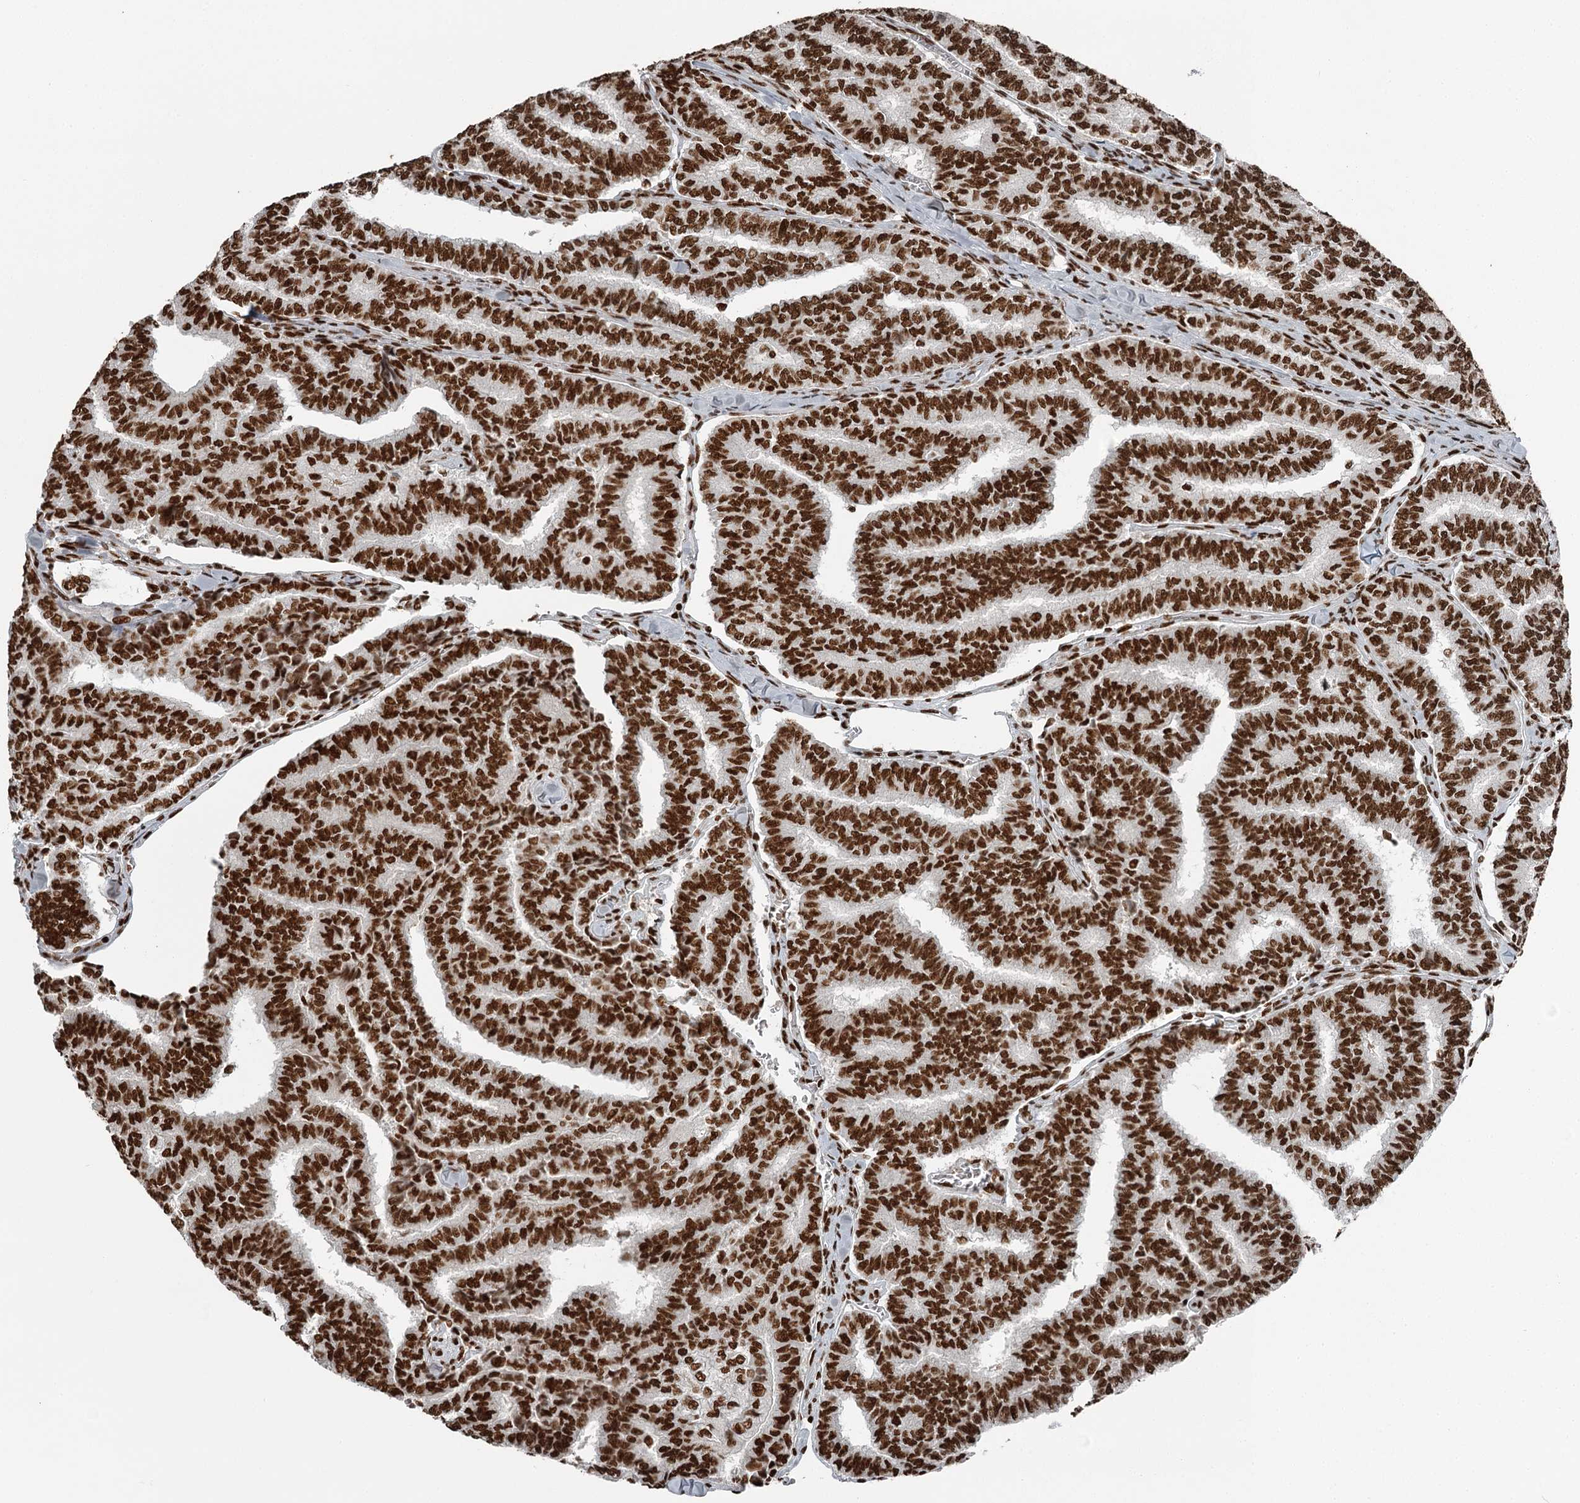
{"staining": {"intensity": "strong", "quantity": ">75%", "location": "nuclear"}, "tissue": "thyroid cancer", "cell_type": "Tumor cells", "image_type": "cancer", "snomed": [{"axis": "morphology", "description": "Papillary adenocarcinoma, NOS"}, {"axis": "topography", "description": "Thyroid gland"}], "caption": "Strong nuclear protein expression is present in approximately >75% of tumor cells in thyroid papillary adenocarcinoma.", "gene": "RBBP7", "patient": {"sex": "female", "age": 35}}